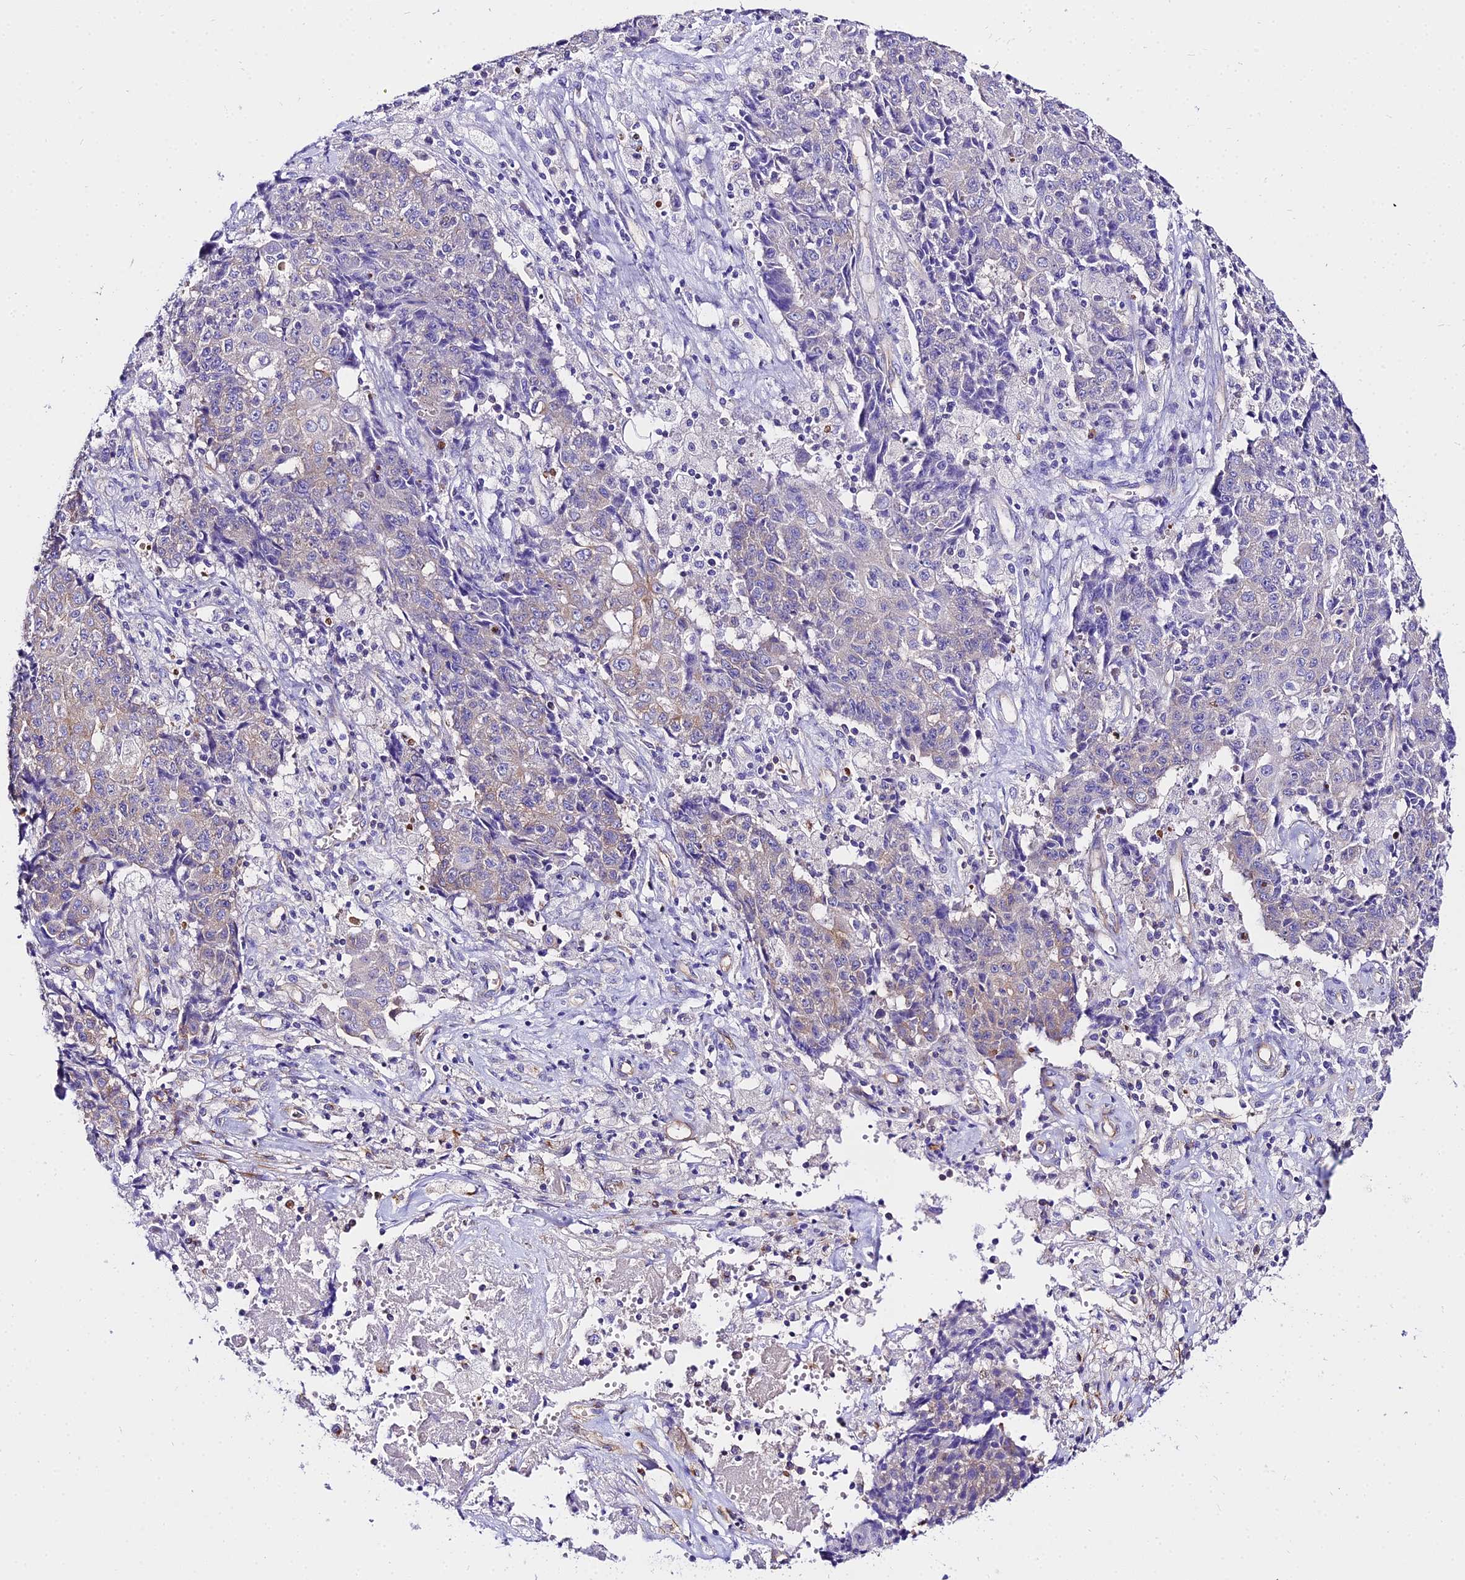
{"staining": {"intensity": "moderate", "quantity": "<25%", "location": "cytoplasmic/membranous"}, "tissue": "ovarian cancer", "cell_type": "Tumor cells", "image_type": "cancer", "snomed": [{"axis": "morphology", "description": "Carcinoma, endometroid"}, {"axis": "topography", "description": "Ovary"}], "caption": "Tumor cells demonstrate low levels of moderate cytoplasmic/membranous staining in about <25% of cells in ovarian endometroid carcinoma.", "gene": "TUBA3D", "patient": {"sex": "female", "age": 42}}